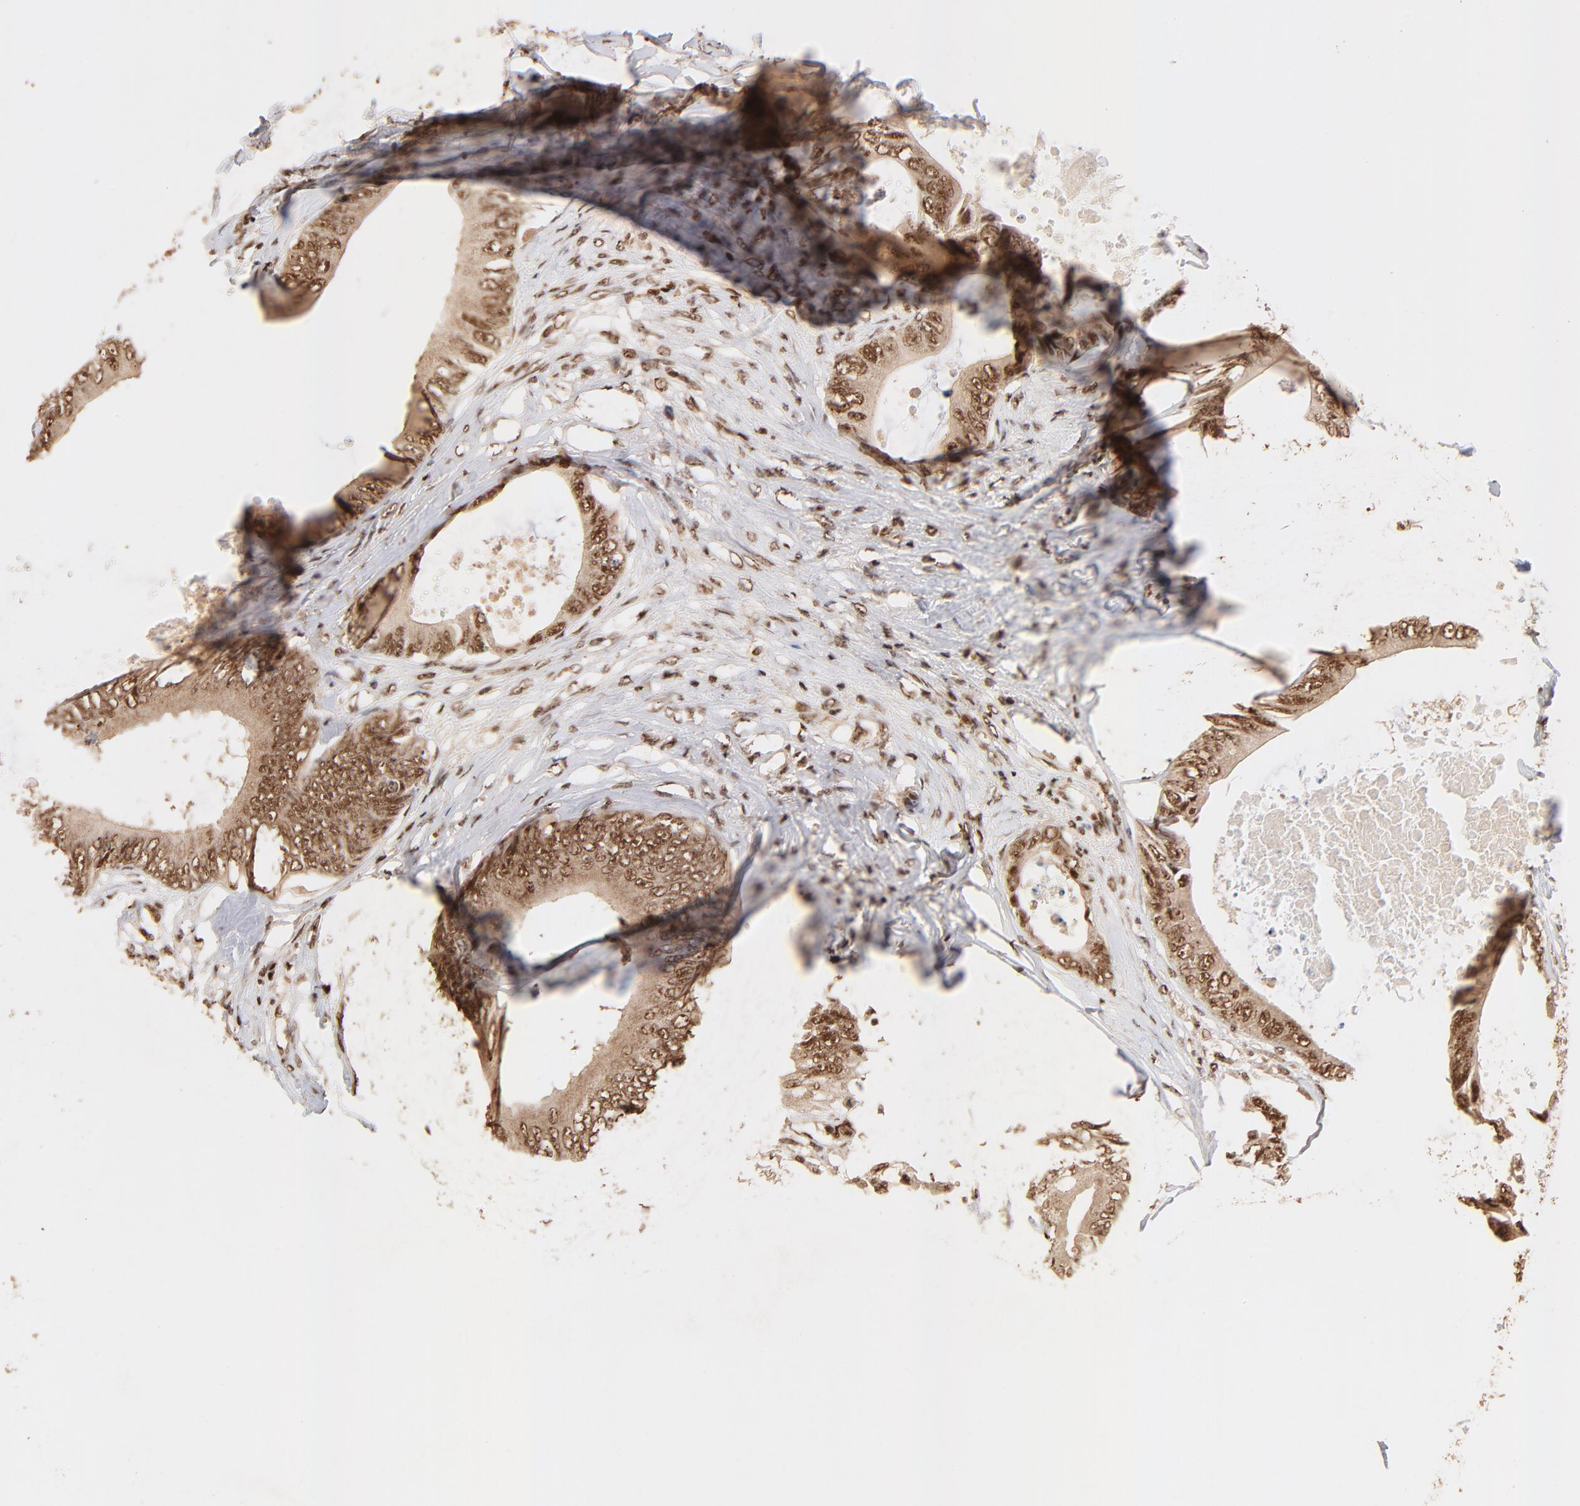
{"staining": {"intensity": "strong", "quantity": ">75%", "location": "cytoplasmic/membranous,nuclear"}, "tissue": "colorectal cancer", "cell_type": "Tumor cells", "image_type": "cancer", "snomed": [{"axis": "morphology", "description": "Normal tissue, NOS"}, {"axis": "morphology", "description": "Adenocarcinoma, NOS"}, {"axis": "topography", "description": "Rectum"}, {"axis": "topography", "description": "Peripheral nerve tissue"}], "caption": "Immunohistochemical staining of human adenocarcinoma (colorectal) exhibits high levels of strong cytoplasmic/membranous and nuclear protein staining in approximately >75% of tumor cells.", "gene": "MED12", "patient": {"sex": "female", "age": 77}}